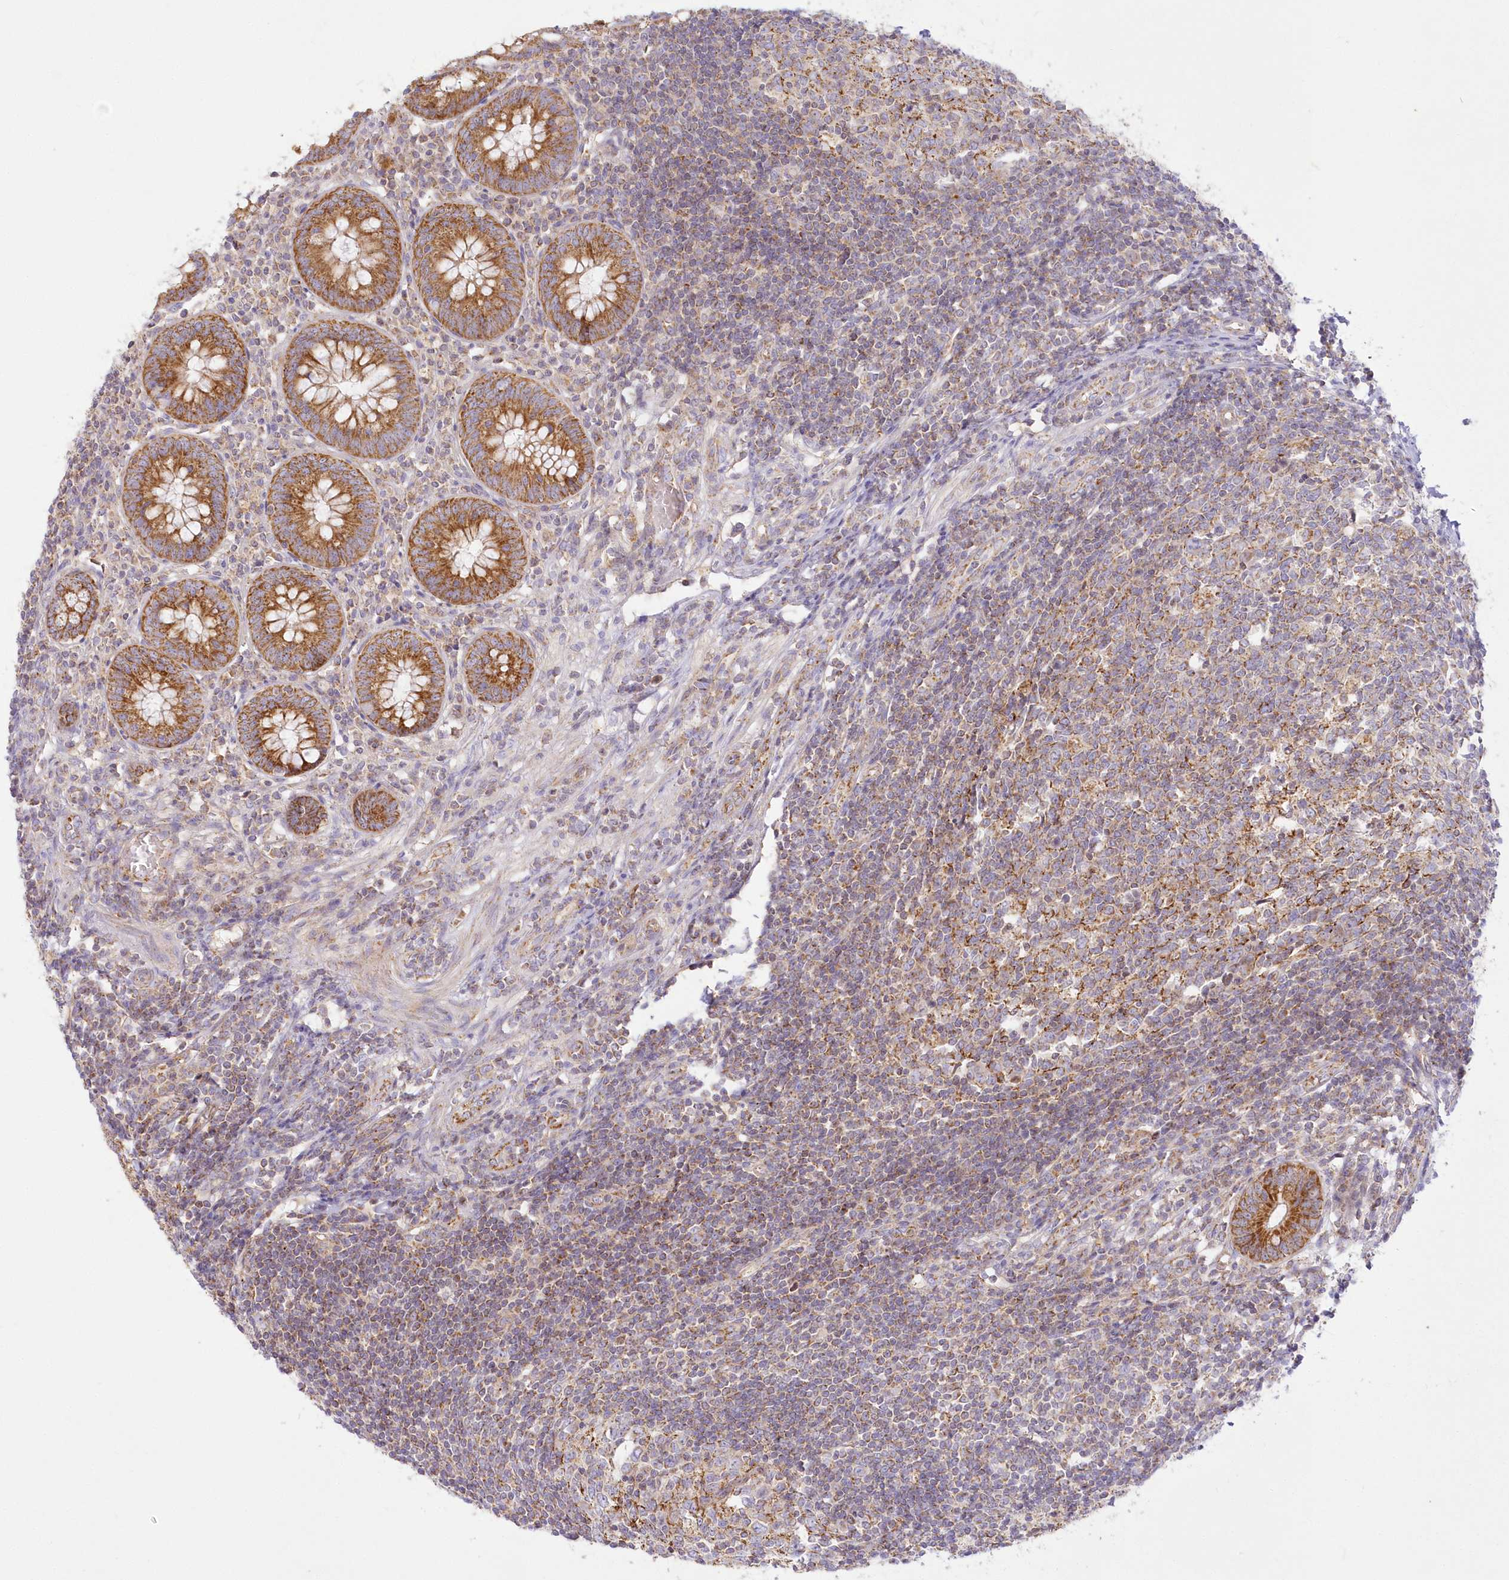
{"staining": {"intensity": "moderate", "quantity": ">75%", "location": "cytoplasmic/membranous"}, "tissue": "appendix", "cell_type": "Glandular cells", "image_type": "normal", "snomed": [{"axis": "morphology", "description": "Normal tissue, NOS"}, {"axis": "topography", "description": "Appendix"}], "caption": "About >75% of glandular cells in normal appendix reveal moderate cytoplasmic/membranous protein expression as visualized by brown immunohistochemical staining.", "gene": "TBC1D14", "patient": {"sex": "female", "age": 54}}